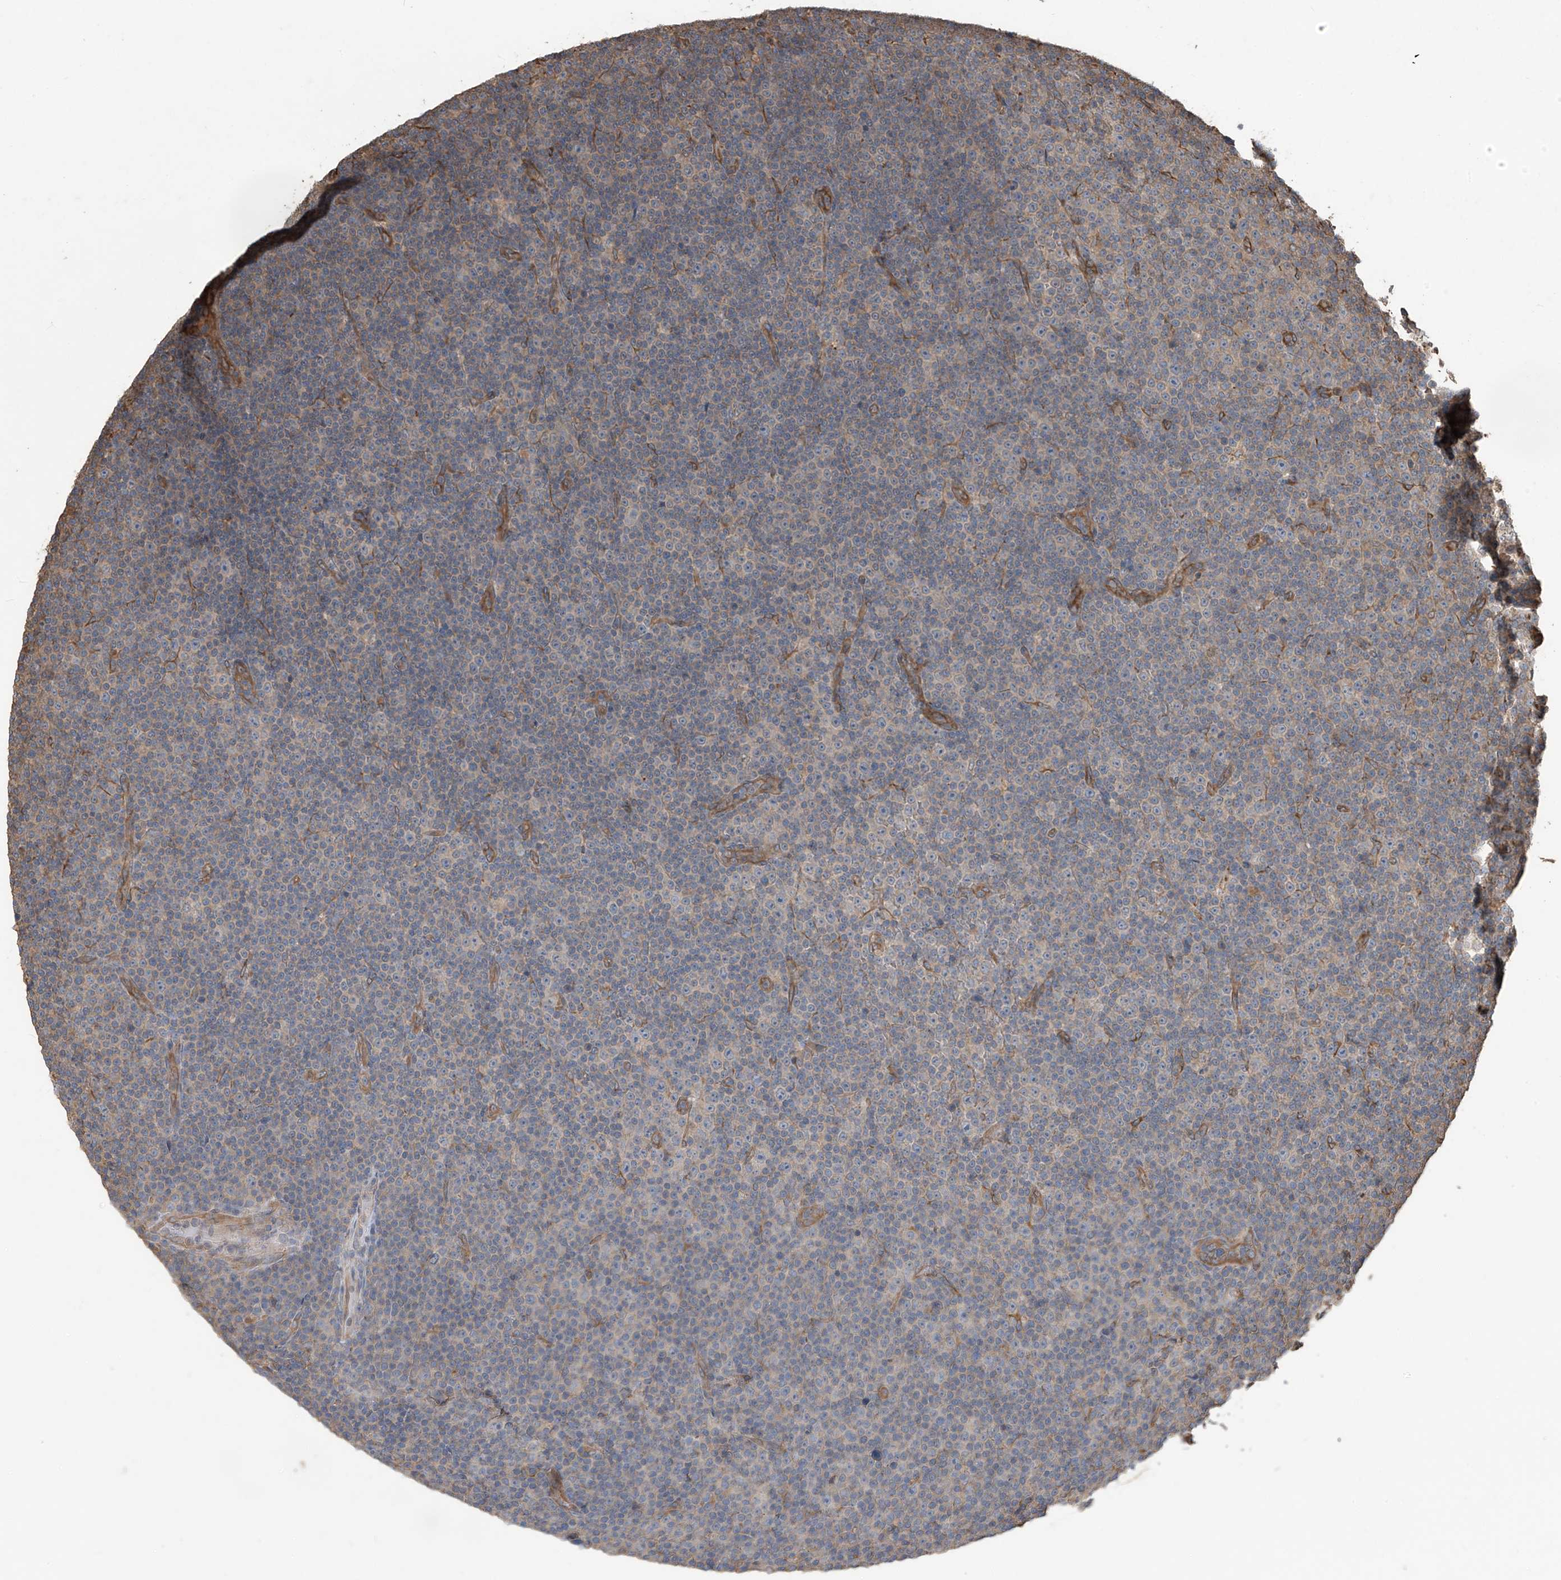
{"staining": {"intensity": "moderate", "quantity": "<25%", "location": "cytoplasmic/membranous"}, "tissue": "lymphoma", "cell_type": "Tumor cells", "image_type": "cancer", "snomed": [{"axis": "morphology", "description": "Malignant lymphoma, non-Hodgkin's type, Low grade"}, {"axis": "topography", "description": "Lymph node"}], "caption": "Protein expression analysis of lymphoma shows moderate cytoplasmic/membranous staining in approximately <25% of tumor cells.", "gene": "AGBL5", "patient": {"sex": "female", "age": 67}}